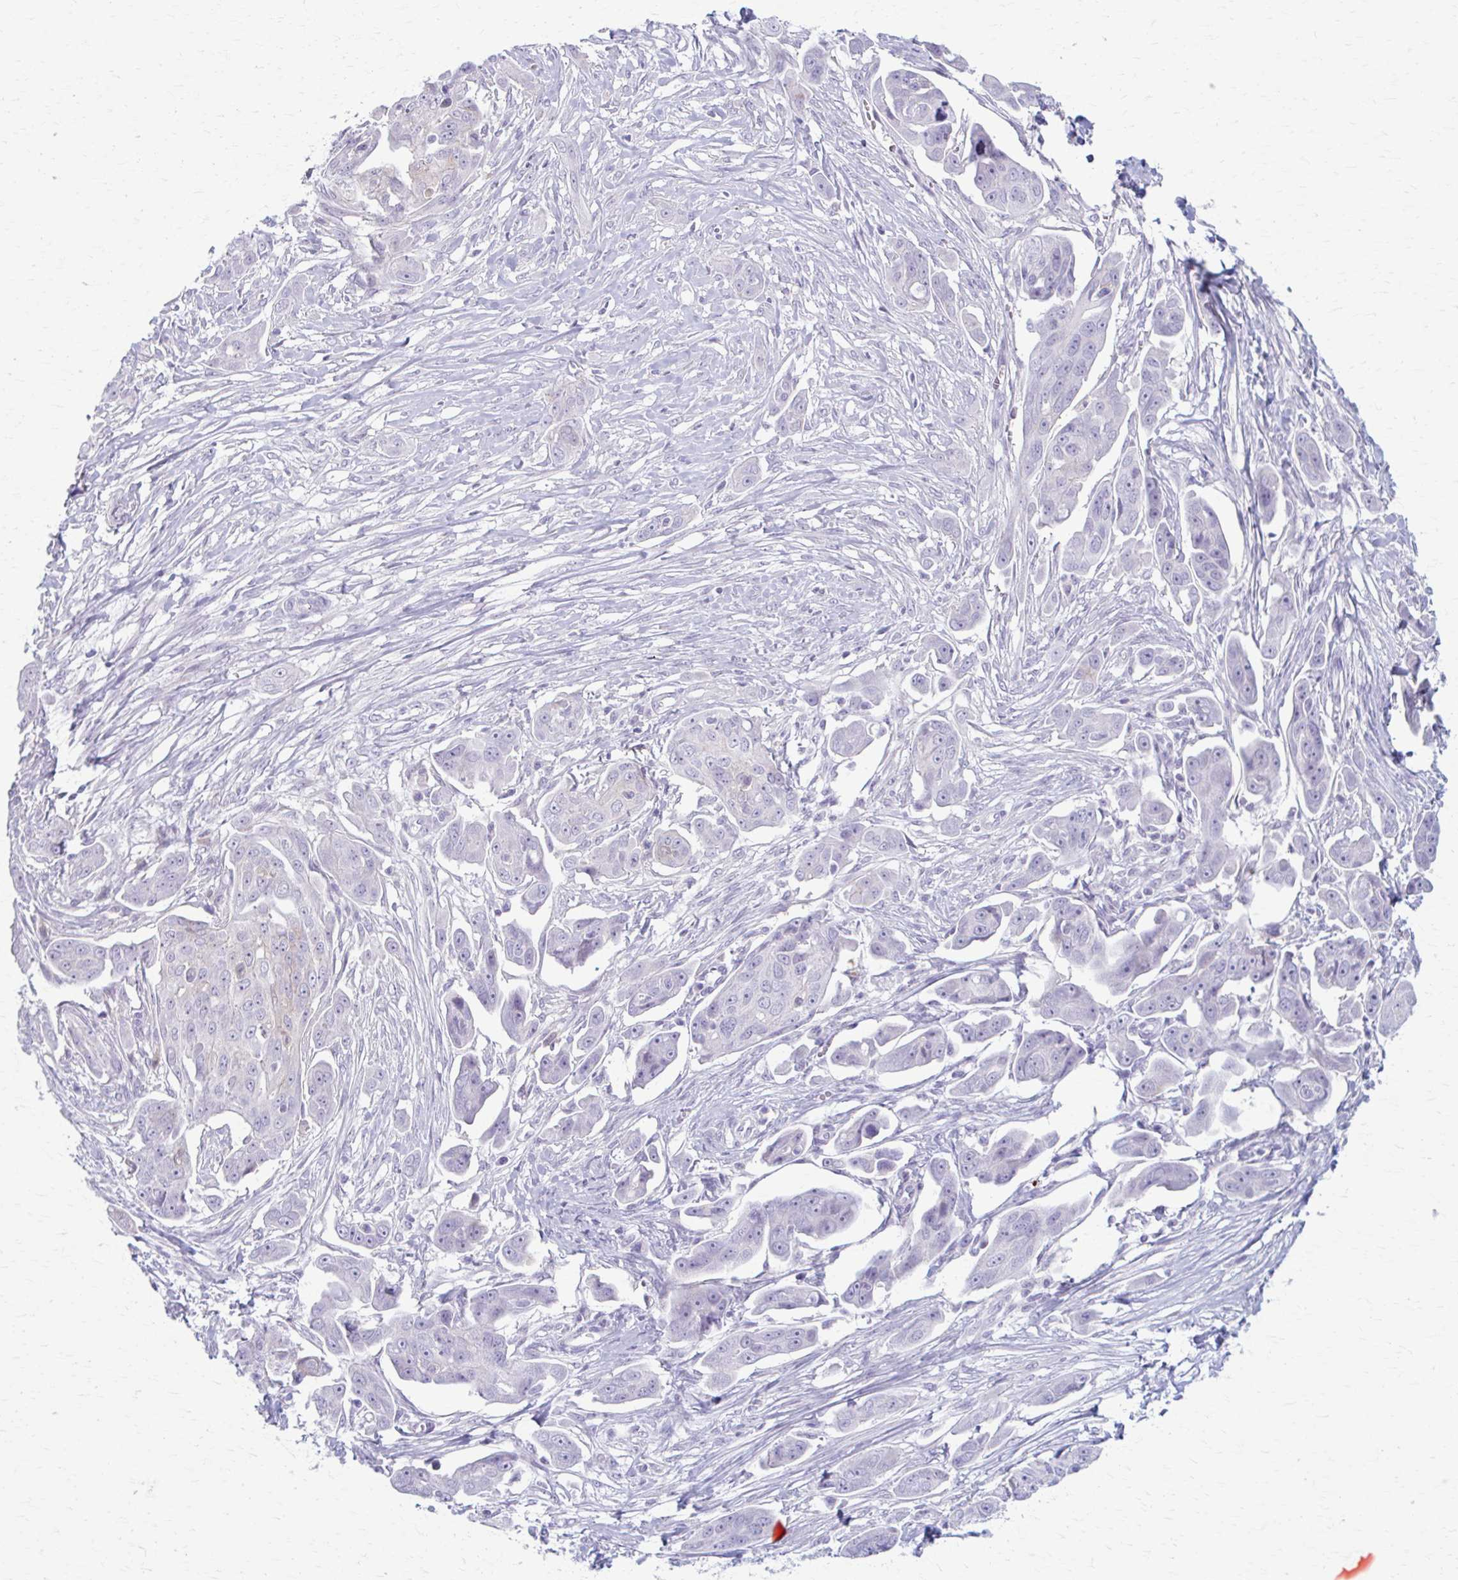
{"staining": {"intensity": "negative", "quantity": "none", "location": "none"}, "tissue": "ovarian cancer", "cell_type": "Tumor cells", "image_type": "cancer", "snomed": [{"axis": "morphology", "description": "Carcinoma, endometroid"}, {"axis": "topography", "description": "Ovary"}], "caption": "An immunohistochemistry micrograph of ovarian cancer (endometroid carcinoma) is shown. There is no staining in tumor cells of ovarian cancer (endometroid carcinoma). (Brightfield microscopy of DAB (3,3'-diaminobenzidine) immunohistochemistry (IHC) at high magnification).", "gene": "LDLRAP1", "patient": {"sex": "female", "age": 70}}